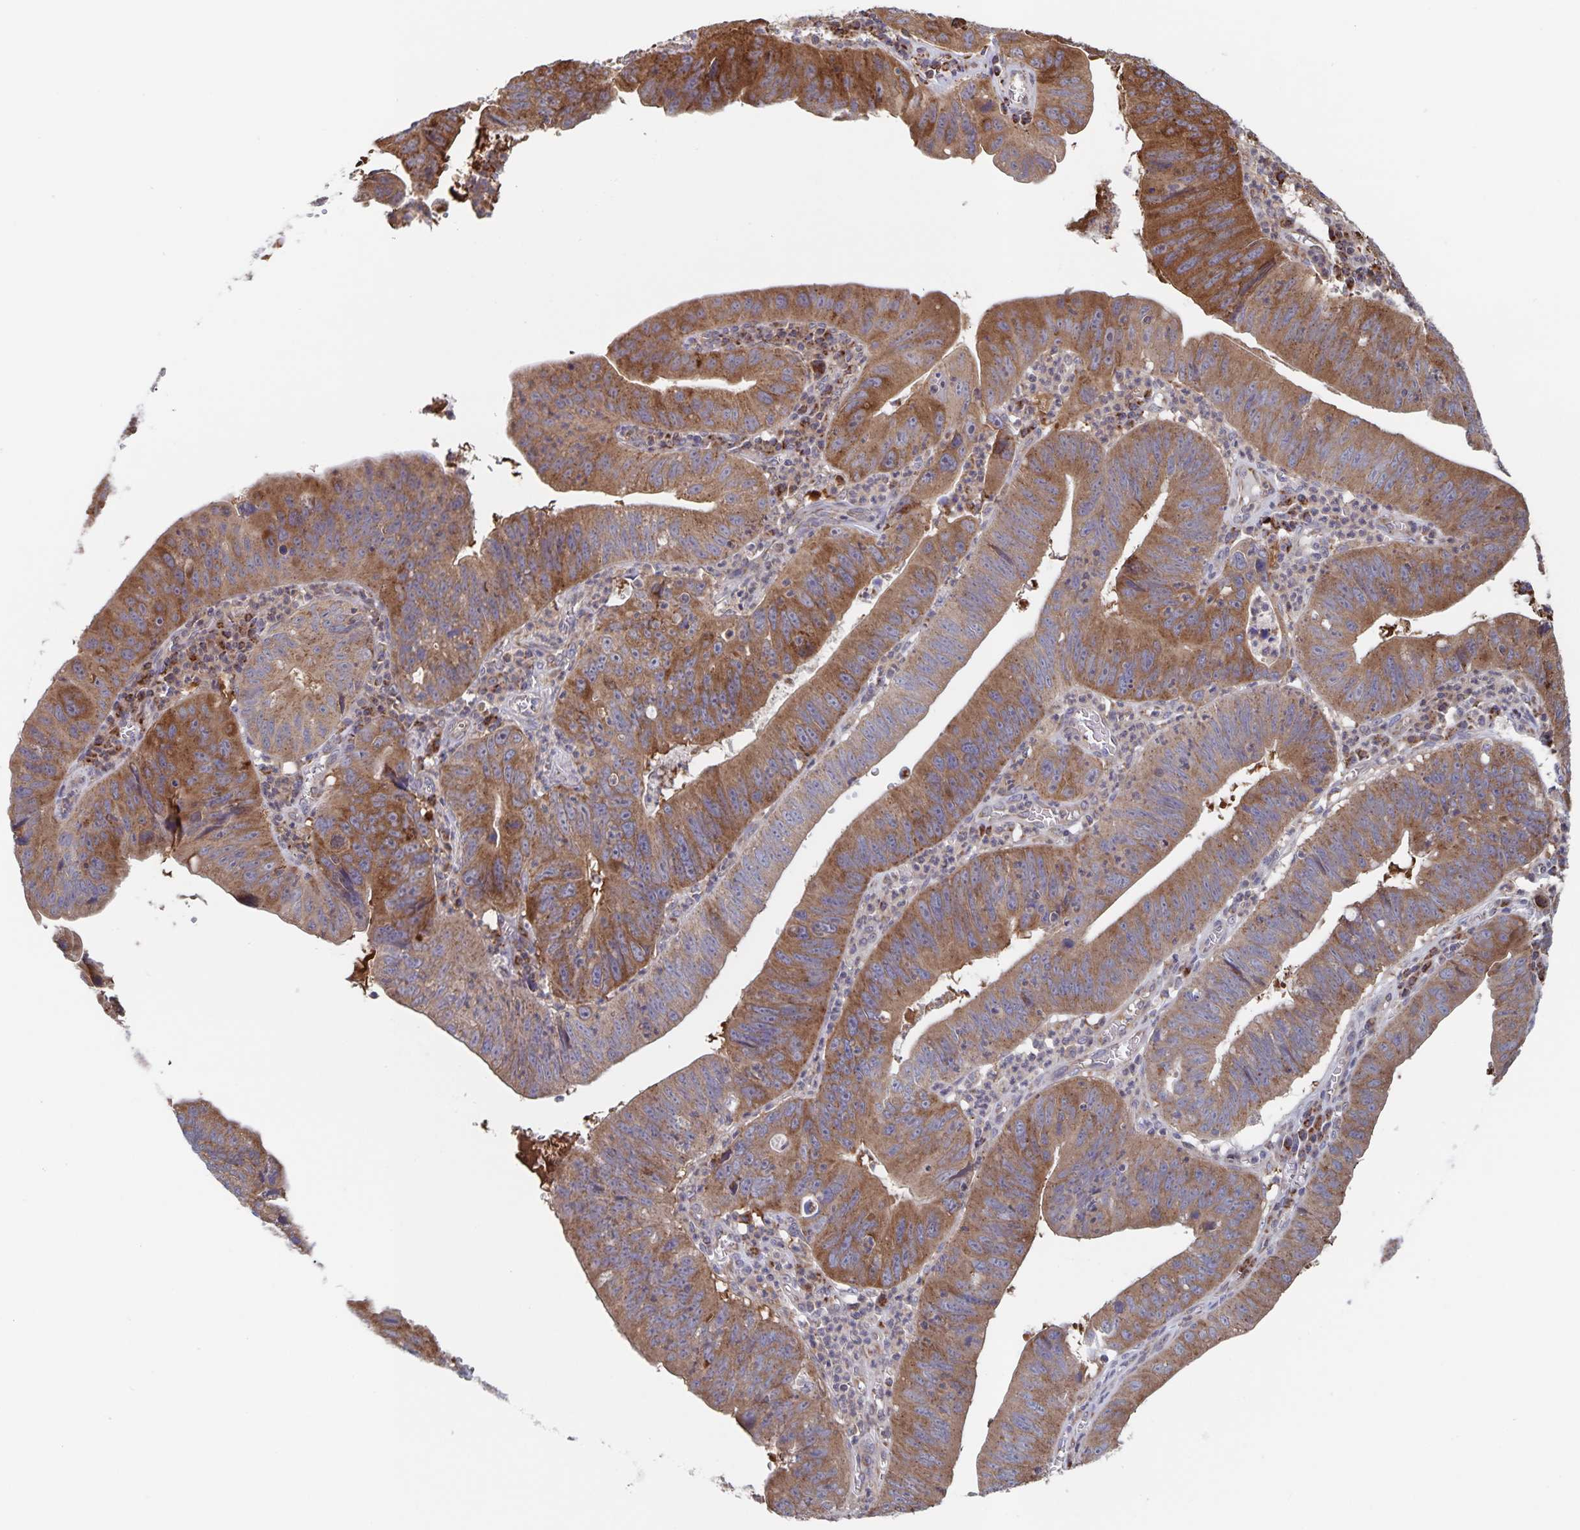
{"staining": {"intensity": "moderate", "quantity": ">75%", "location": "cytoplasmic/membranous"}, "tissue": "stomach cancer", "cell_type": "Tumor cells", "image_type": "cancer", "snomed": [{"axis": "morphology", "description": "Adenocarcinoma, NOS"}, {"axis": "topography", "description": "Stomach"}], "caption": "The histopathology image displays staining of stomach adenocarcinoma, revealing moderate cytoplasmic/membranous protein staining (brown color) within tumor cells. The protein is shown in brown color, while the nuclei are stained blue.", "gene": "ACACA", "patient": {"sex": "male", "age": 59}}